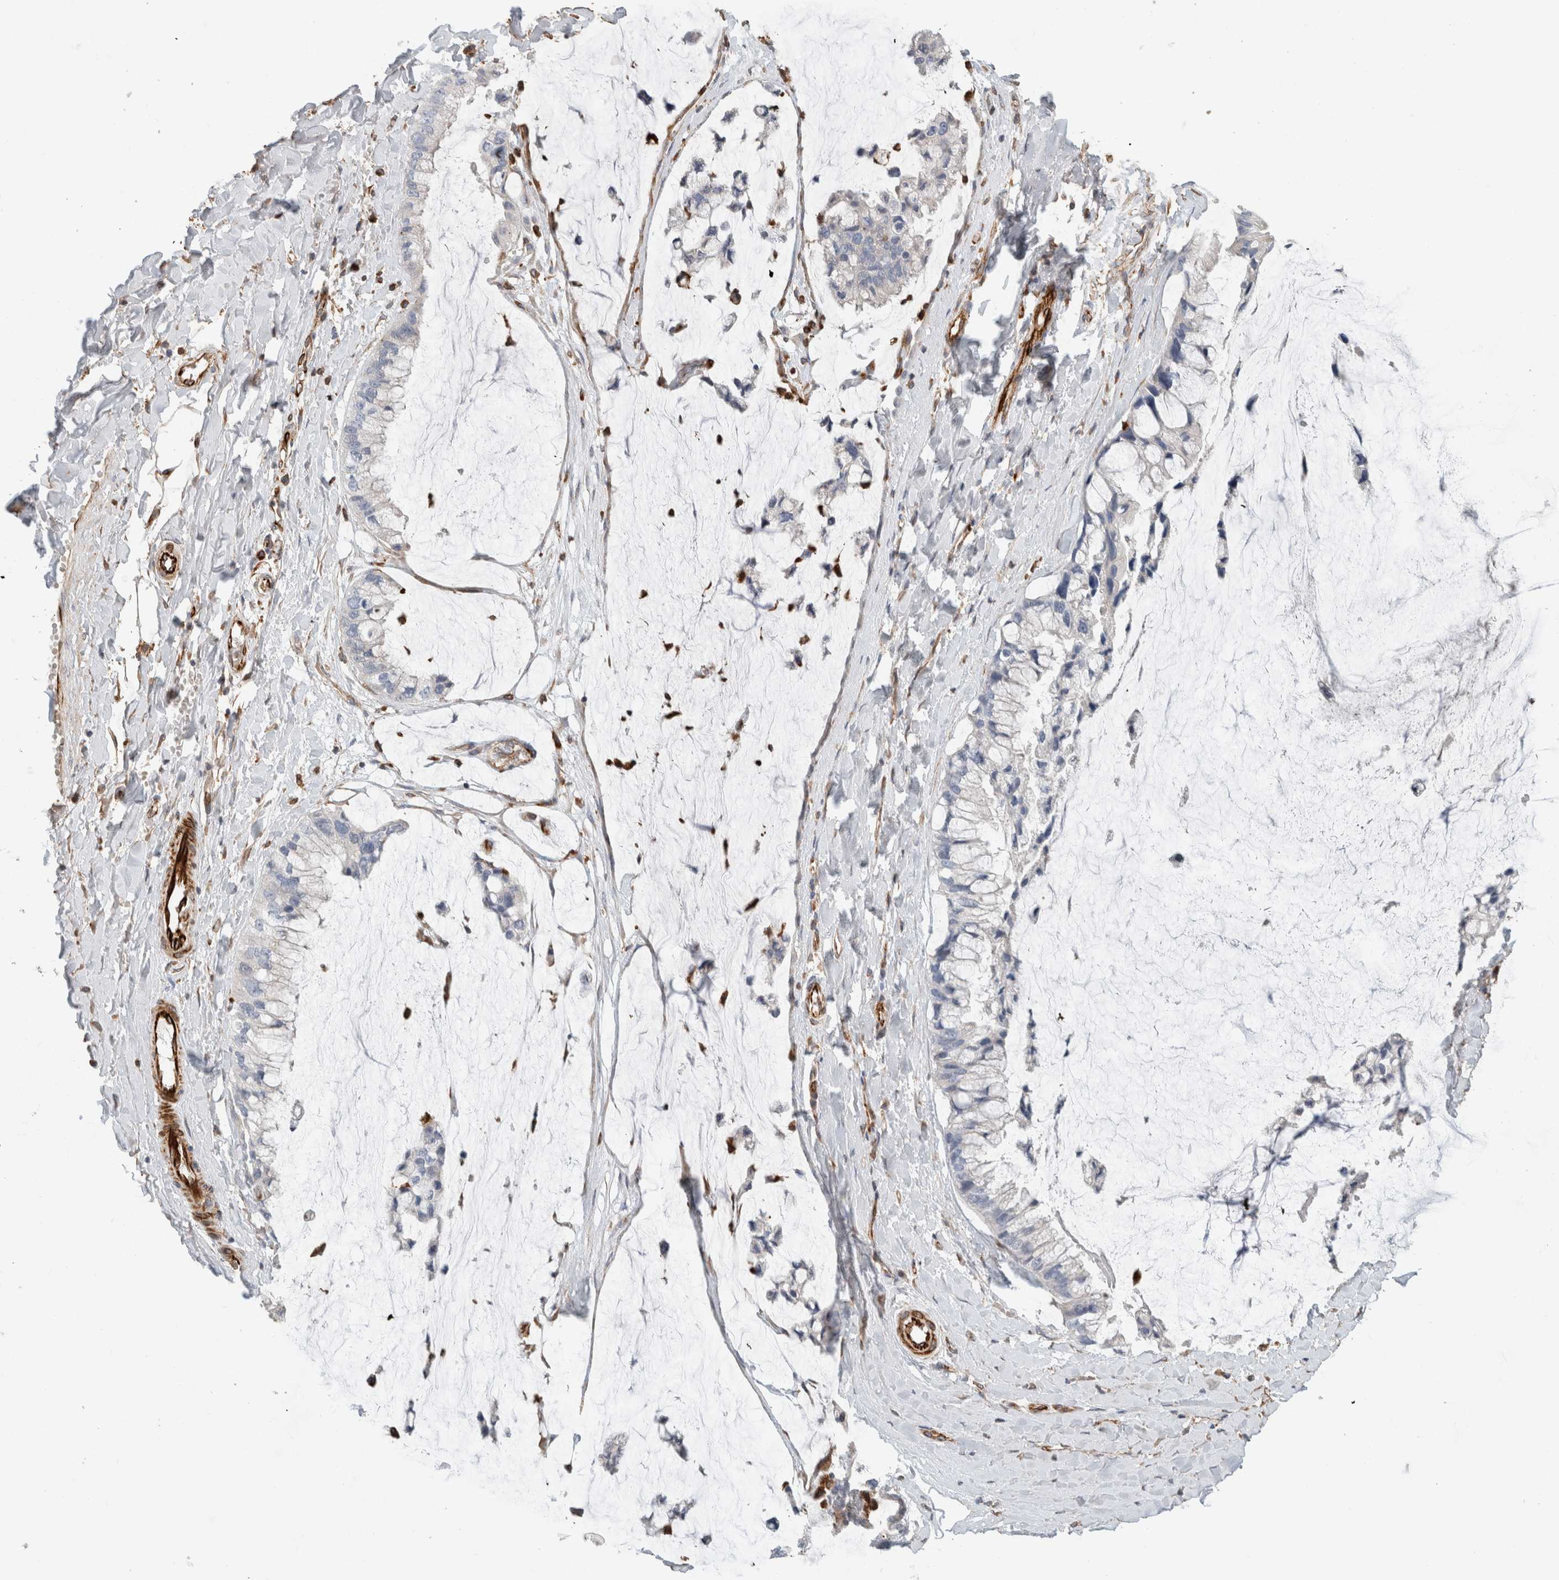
{"staining": {"intensity": "negative", "quantity": "none", "location": "none"}, "tissue": "ovarian cancer", "cell_type": "Tumor cells", "image_type": "cancer", "snomed": [{"axis": "morphology", "description": "Cystadenocarcinoma, mucinous, NOS"}, {"axis": "topography", "description": "Ovary"}], "caption": "Immunohistochemistry (IHC) of mucinous cystadenocarcinoma (ovarian) demonstrates no staining in tumor cells. (DAB (3,3'-diaminobenzidine) IHC, high magnification).", "gene": "LY86", "patient": {"sex": "female", "age": 39}}